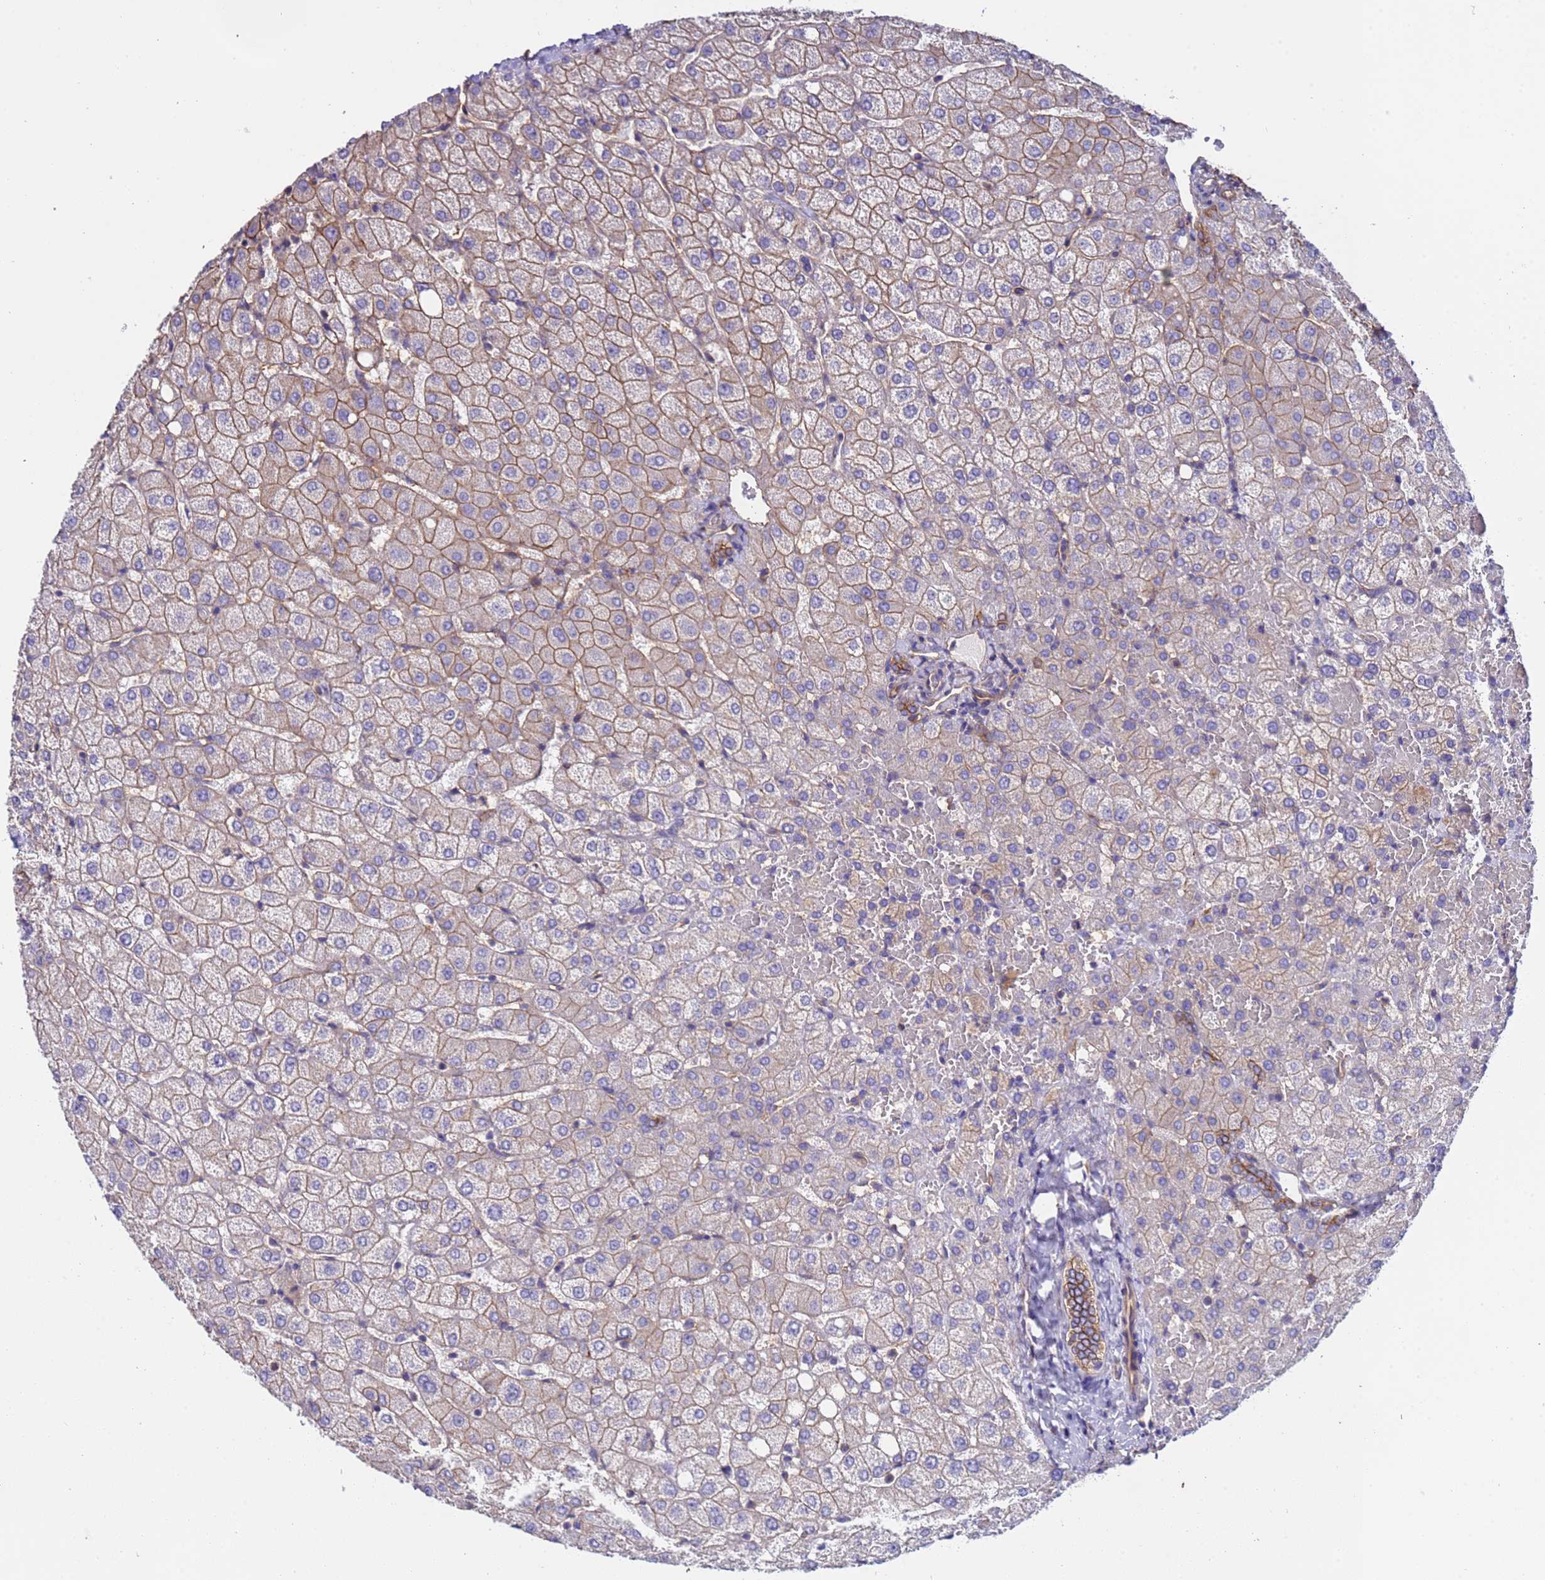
{"staining": {"intensity": "moderate", "quantity": ">75%", "location": "cytoplasmic/membranous"}, "tissue": "liver", "cell_type": "Cholangiocytes", "image_type": "normal", "snomed": [{"axis": "morphology", "description": "Normal tissue, NOS"}, {"axis": "topography", "description": "Liver"}], "caption": "Cholangiocytes show medium levels of moderate cytoplasmic/membranous positivity in approximately >75% of cells in unremarkable human liver. (DAB (3,3'-diaminobenzidine) = brown stain, brightfield microscopy at high magnification).", "gene": "ZNF248", "patient": {"sex": "female", "age": 54}}